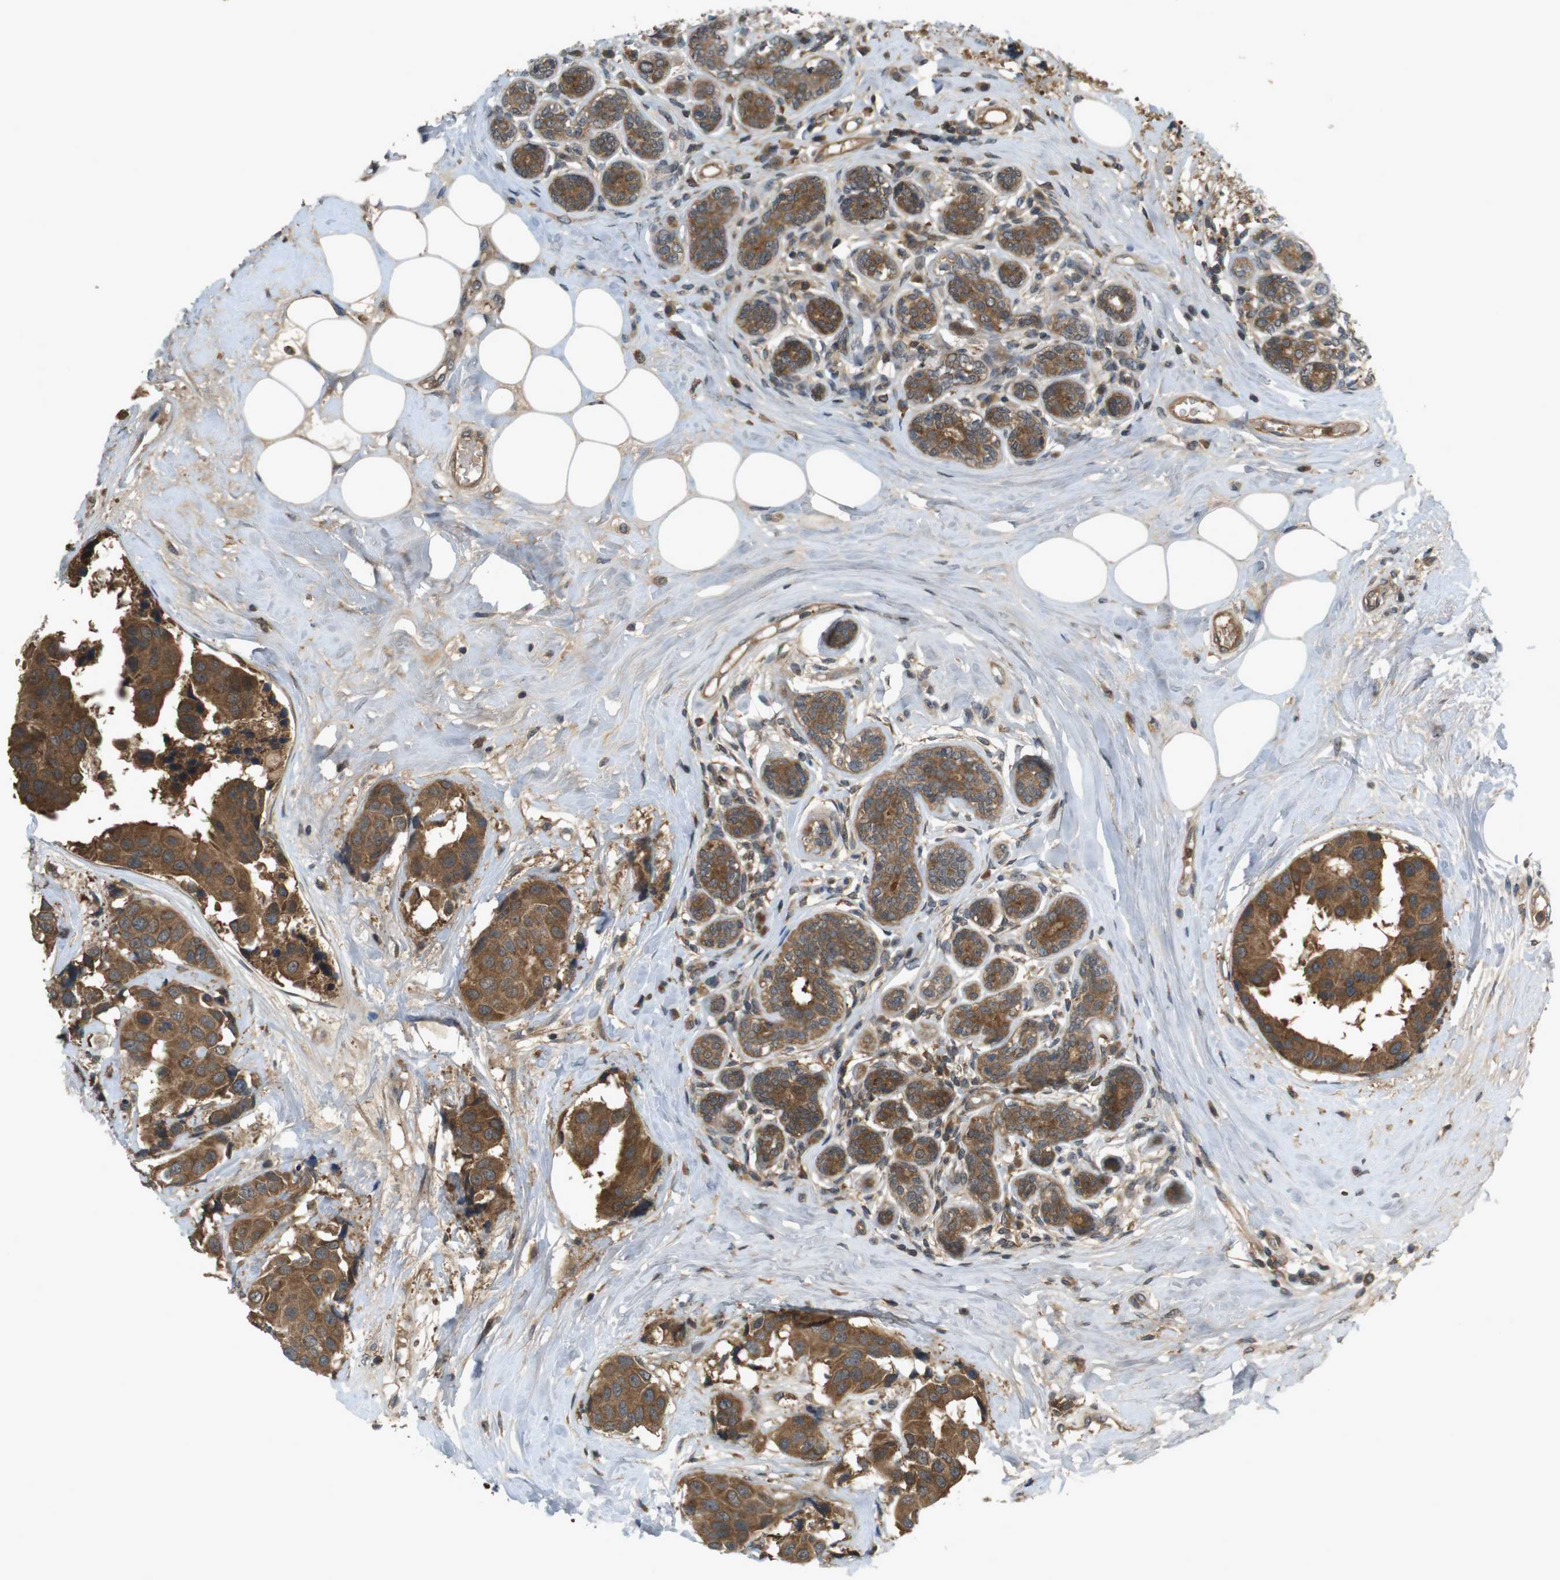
{"staining": {"intensity": "strong", "quantity": ">75%", "location": "cytoplasmic/membranous"}, "tissue": "breast cancer", "cell_type": "Tumor cells", "image_type": "cancer", "snomed": [{"axis": "morphology", "description": "Normal tissue, NOS"}, {"axis": "morphology", "description": "Duct carcinoma"}, {"axis": "topography", "description": "Breast"}], "caption": "Protein expression analysis of infiltrating ductal carcinoma (breast) reveals strong cytoplasmic/membranous staining in about >75% of tumor cells.", "gene": "NFKBIE", "patient": {"sex": "female", "age": 39}}